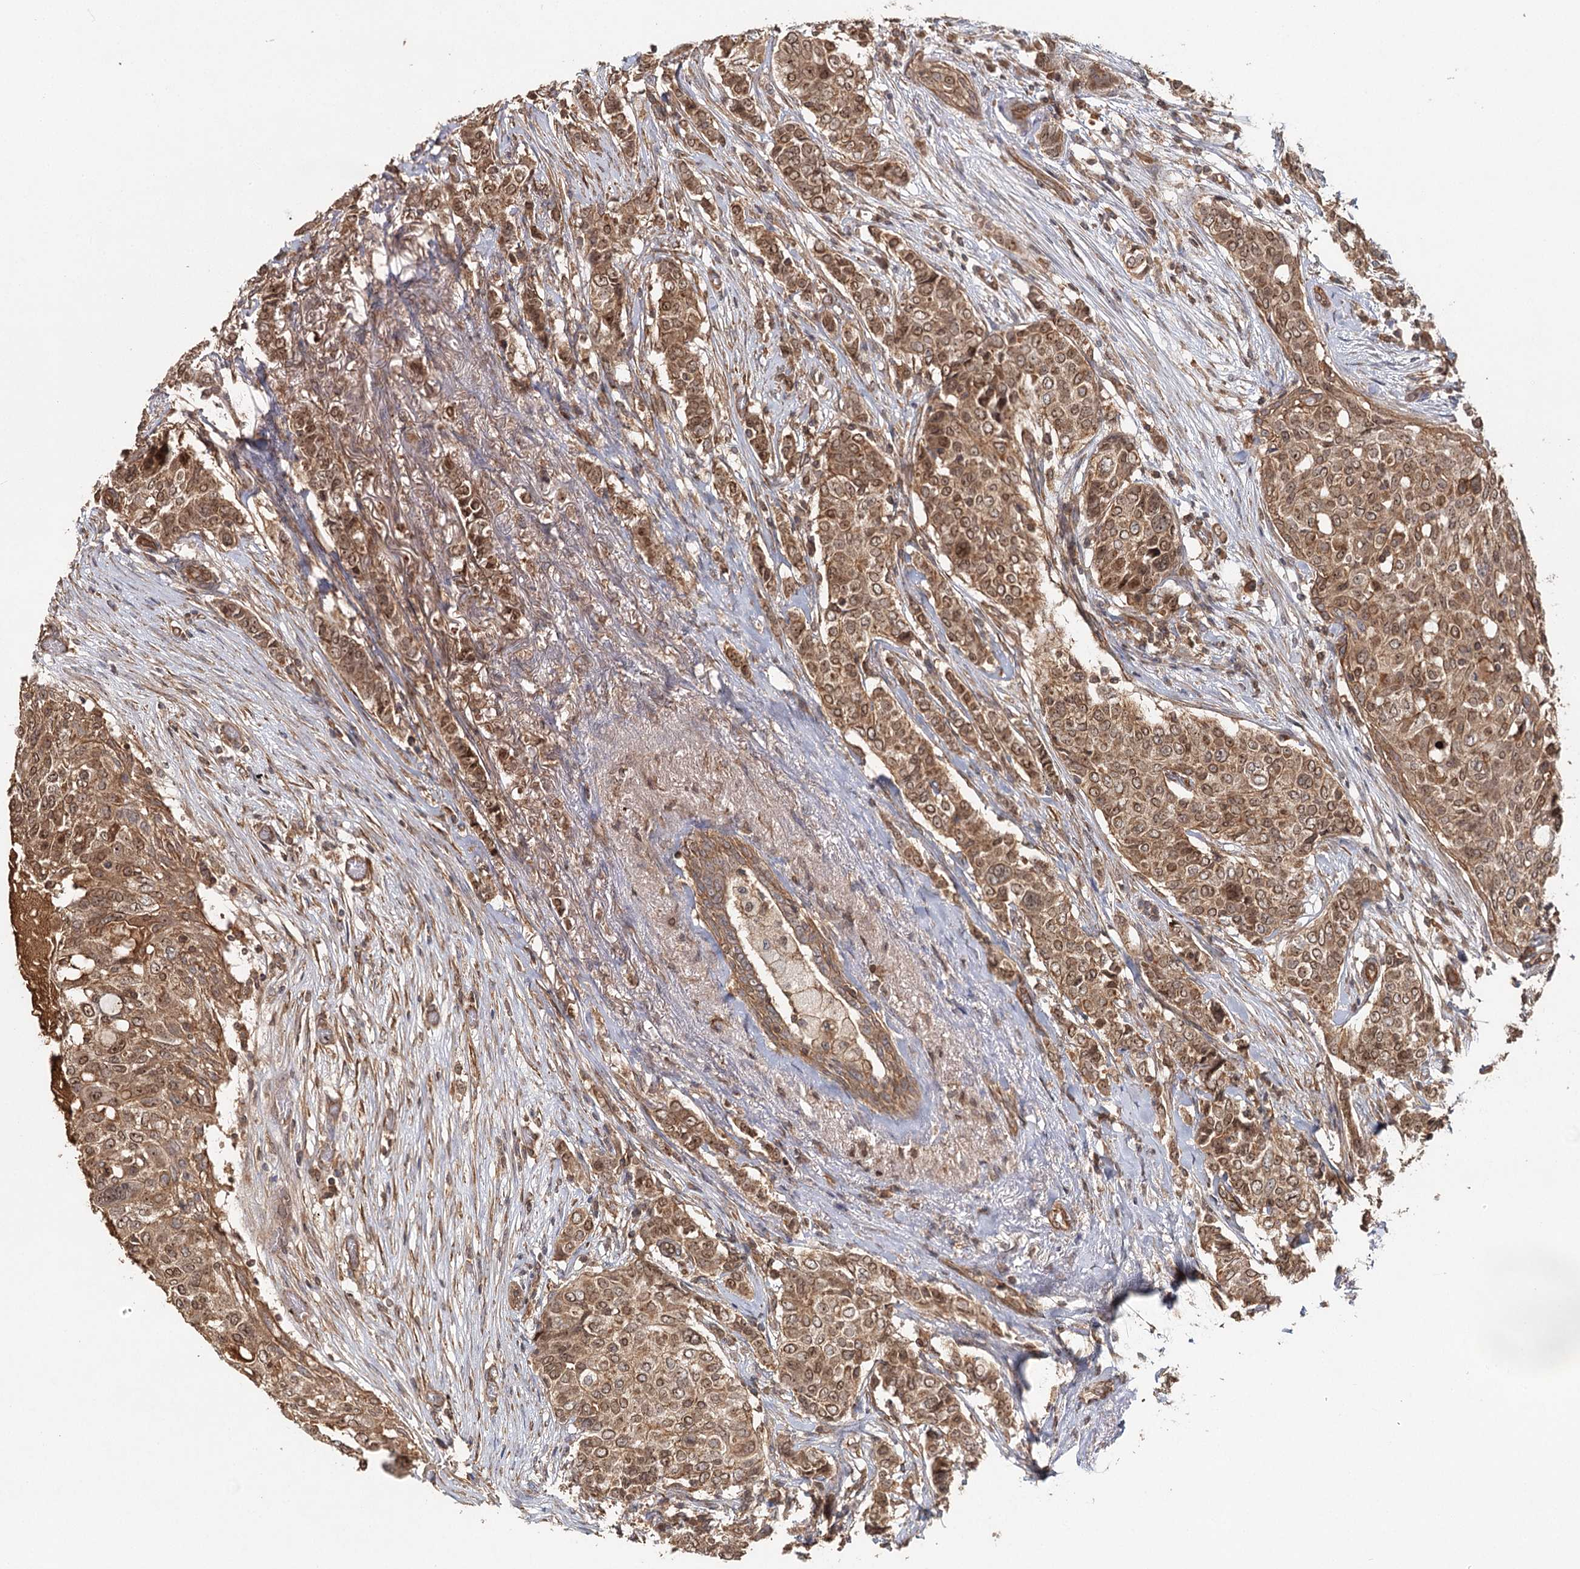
{"staining": {"intensity": "moderate", "quantity": ">75%", "location": "cytoplasmic/membranous,nuclear"}, "tissue": "breast cancer", "cell_type": "Tumor cells", "image_type": "cancer", "snomed": [{"axis": "morphology", "description": "Lobular carcinoma"}, {"axis": "topography", "description": "Breast"}], "caption": "Immunohistochemistry (DAB) staining of breast cancer (lobular carcinoma) exhibits moderate cytoplasmic/membranous and nuclear protein staining in approximately >75% of tumor cells.", "gene": "BCR", "patient": {"sex": "female", "age": 51}}